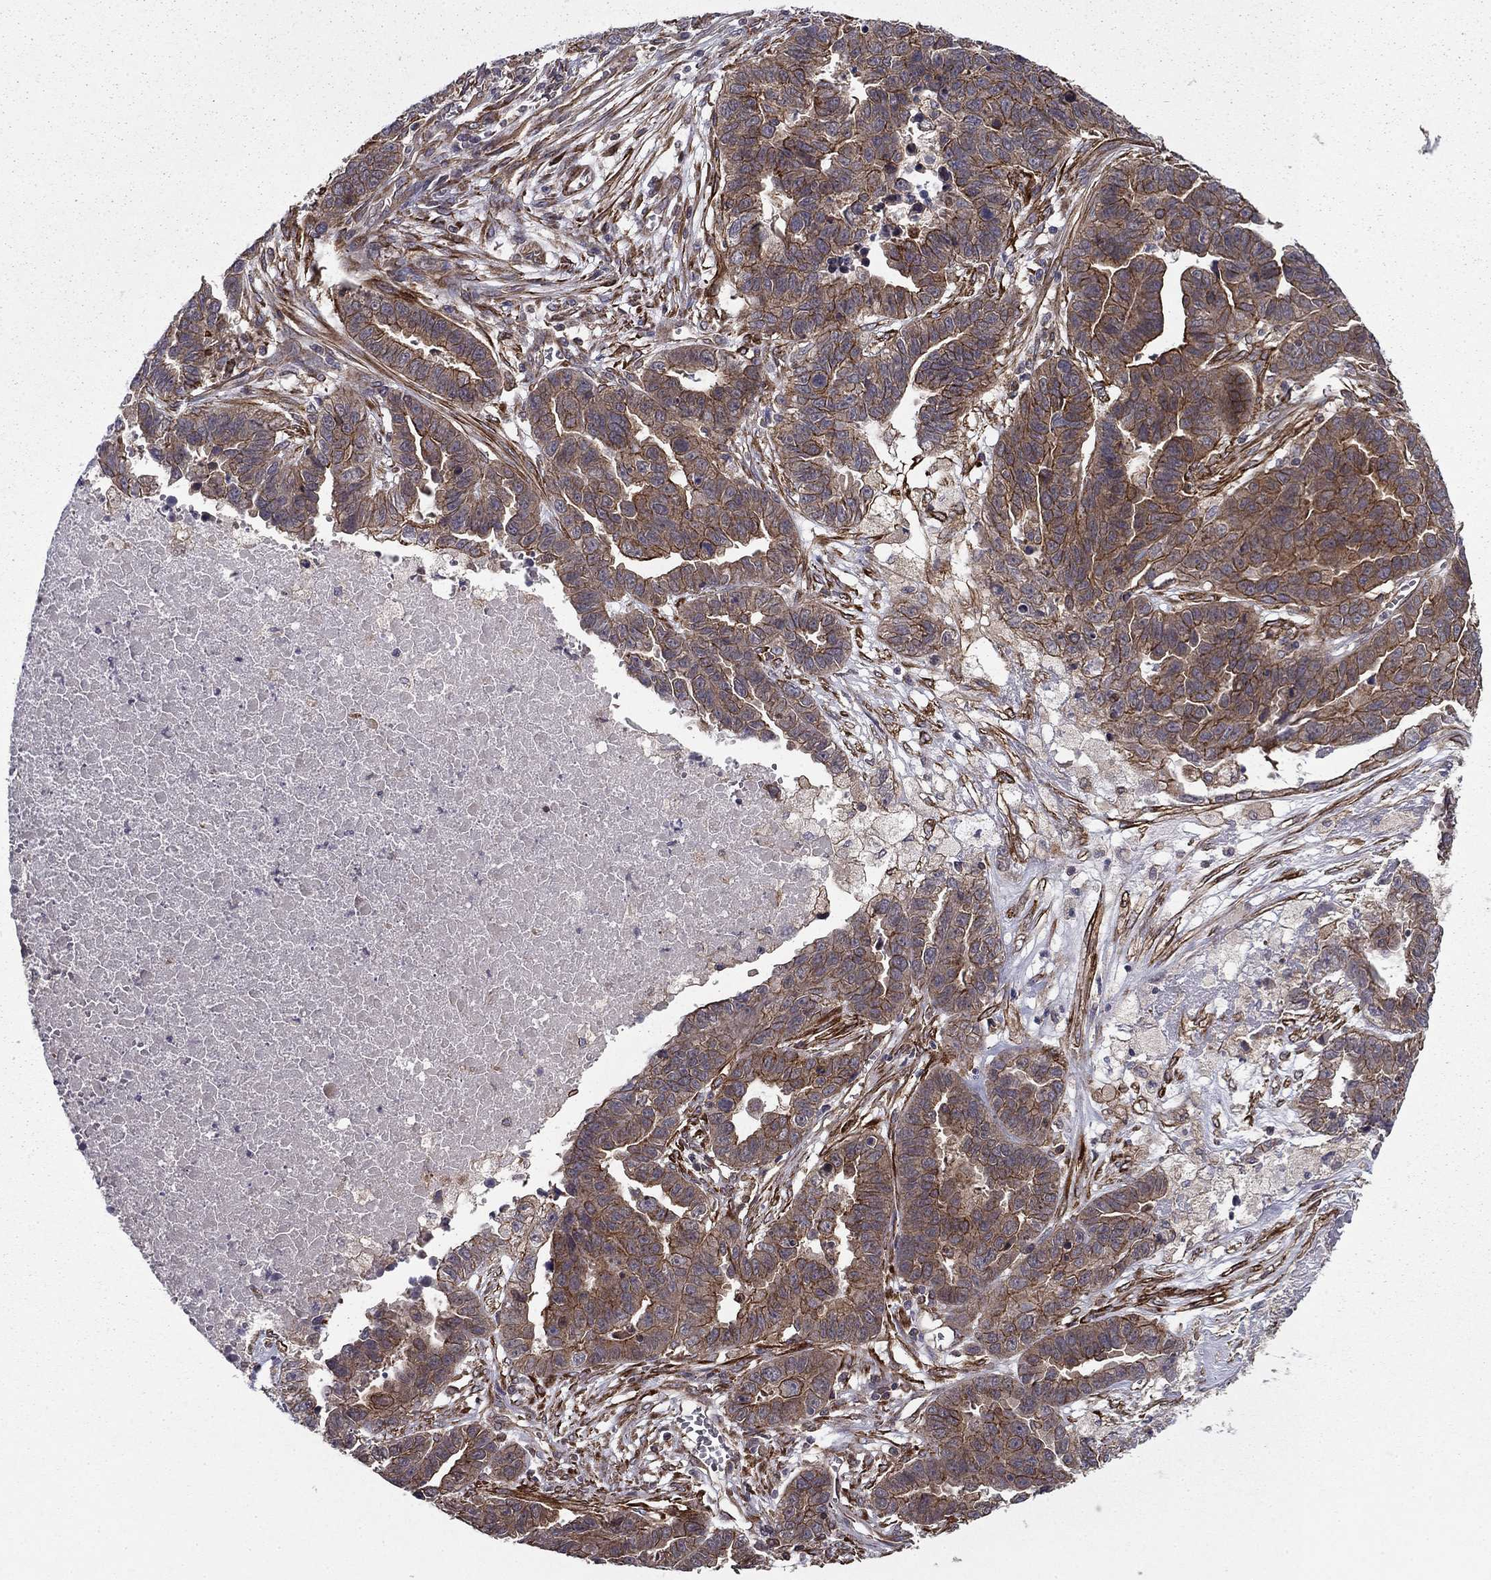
{"staining": {"intensity": "strong", "quantity": "25%-75%", "location": "cytoplasmic/membranous"}, "tissue": "ovarian cancer", "cell_type": "Tumor cells", "image_type": "cancer", "snomed": [{"axis": "morphology", "description": "Cystadenocarcinoma, serous, NOS"}, {"axis": "topography", "description": "Ovary"}], "caption": "Protein staining of ovarian serous cystadenocarcinoma tissue shows strong cytoplasmic/membranous expression in approximately 25%-75% of tumor cells.", "gene": "SHMT1", "patient": {"sex": "female", "age": 87}}